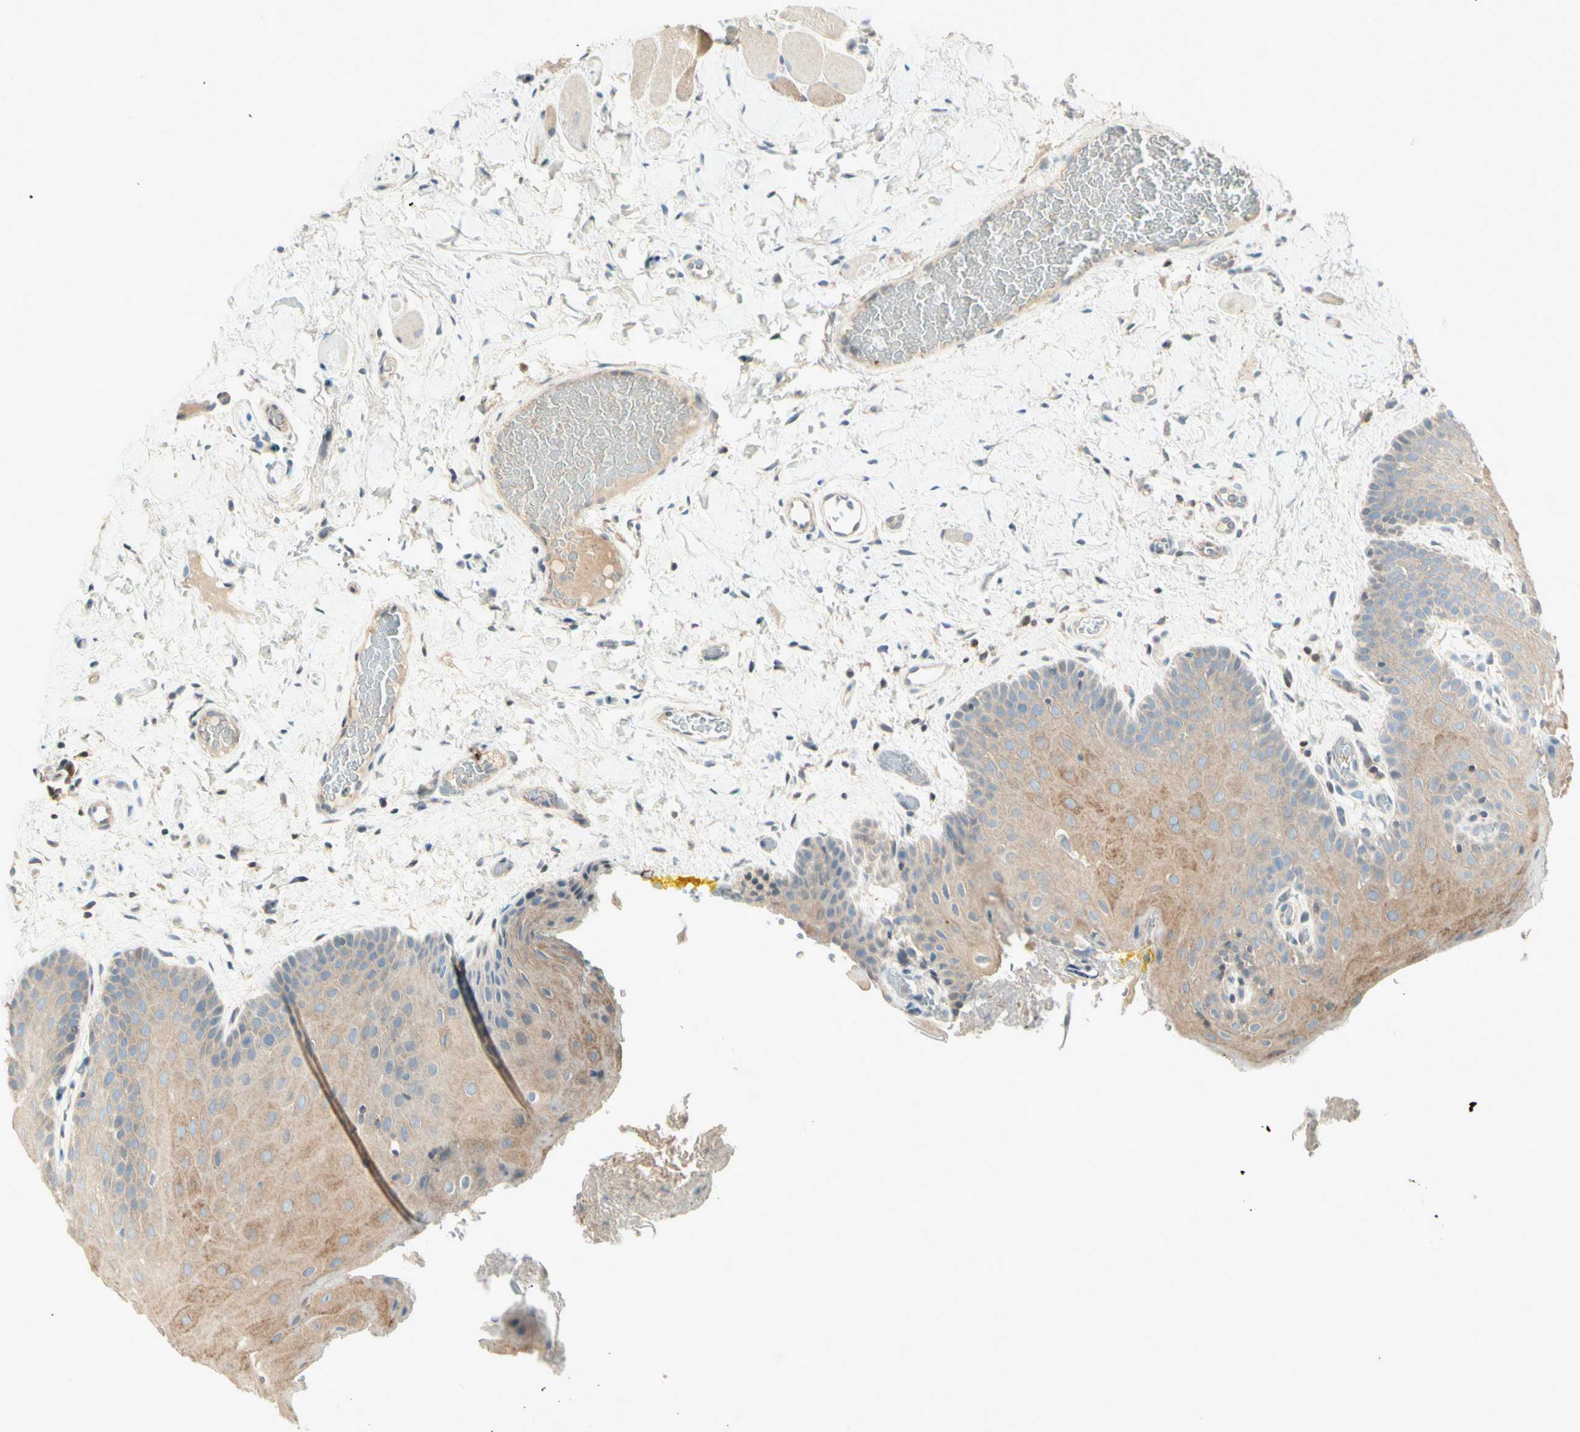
{"staining": {"intensity": "weak", "quantity": ">75%", "location": "cytoplasmic/membranous"}, "tissue": "oral mucosa", "cell_type": "Squamous epithelial cells", "image_type": "normal", "snomed": [{"axis": "morphology", "description": "Normal tissue, NOS"}, {"axis": "topography", "description": "Oral tissue"}], "caption": "DAB (3,3'-diaminobenzidine) immunohistochemical staining of unremarkable human oral mucosa demonstrates weak cytoplasmic/membranous protein expression in approximately >75% of squamous epithelial cells. (Brightfield microscopy of DAB IHC at high magnification).", "gene": "CDH6", "patient": {"sex": "male", "age": 54}}